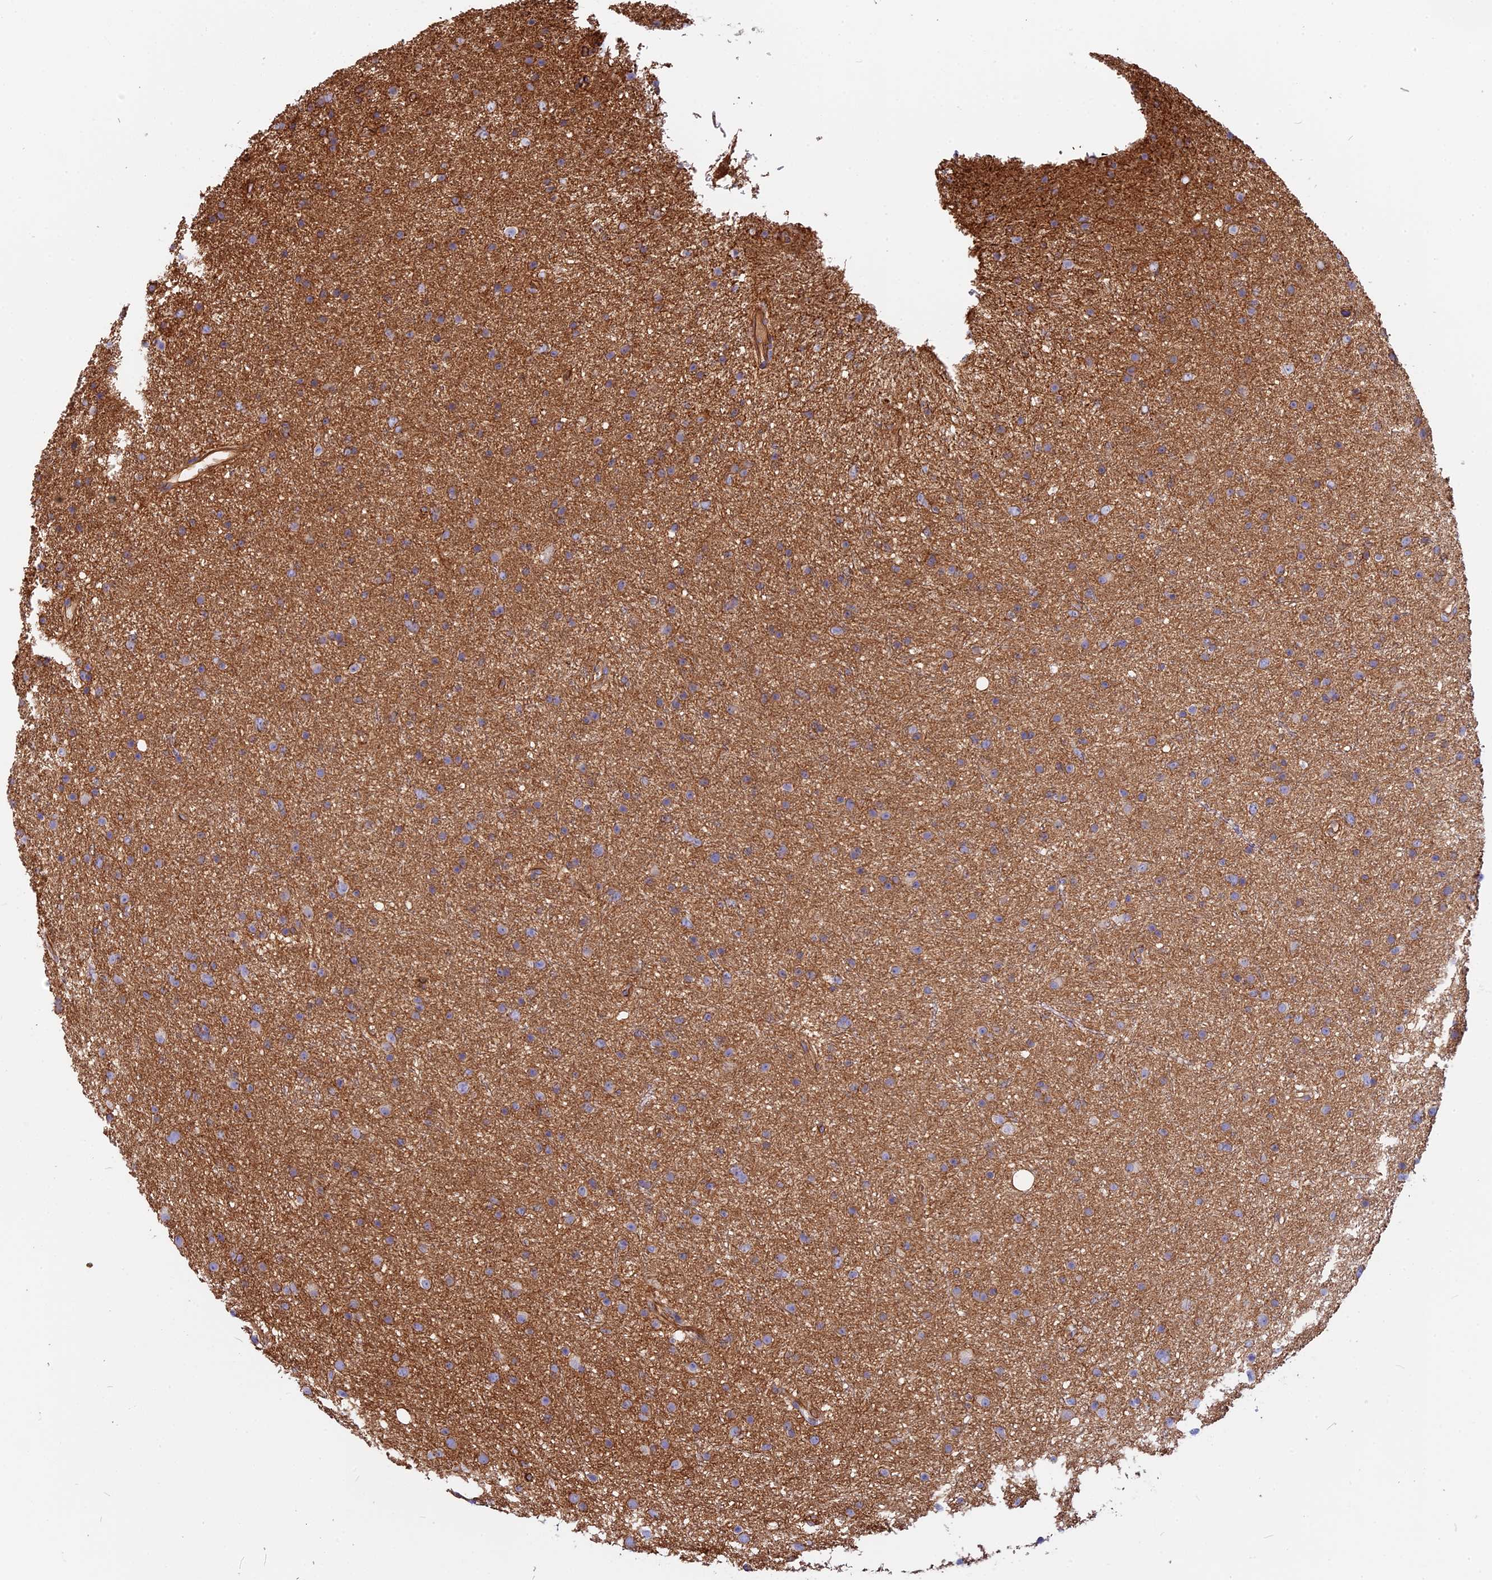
{"staining": {"intensity": "moderate", "quantity": "25%-75%", "location": "cytoplasmic/membranous"}, "tissue": "glioma", "cell_type": "Tumor cells", "image_type": "cancer", "snomed": [{"axis": "morphology", "description": "Glioma, malignant, Low grade"}, {"axis": "topography", "description": "Cerebral cortex"}], "caption": "Brown immunohistochemical staining in human glioma demonstrates moderate cytoplasmic/membranous expression in approximately 25%-75% of tumor cells. (IHC, brightfield microscopy, high magnification).", "gene": "CNBD2", "patient": {"sex": "female", "age": 39}}